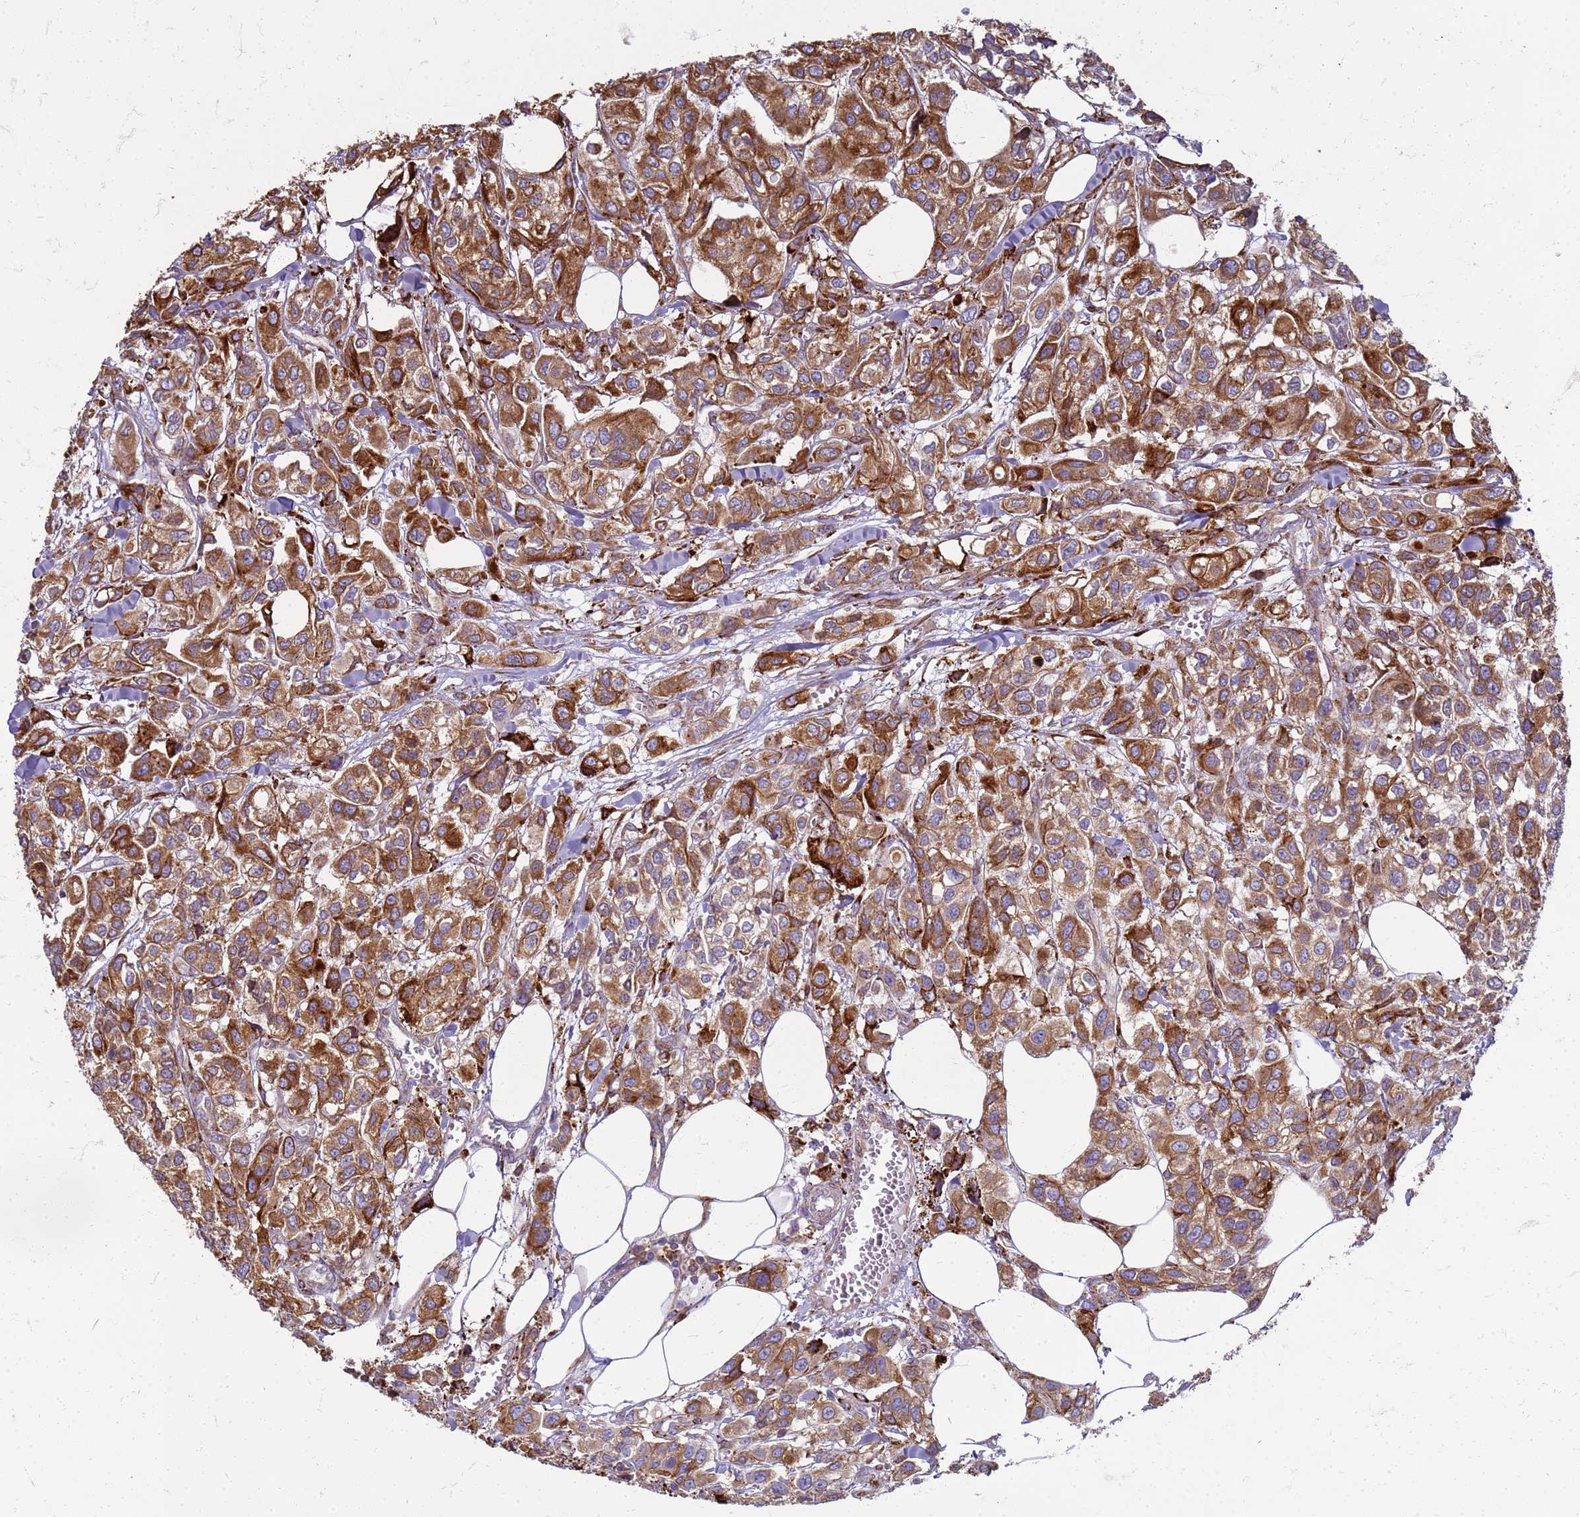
{"staining": {"intensity": "moderate", "quantity": ">75%", "location": "cytoplasmic/membranous"}, "tissue": "urothelial cancer", "cell_type": "Tumor cells", "image_type": "cancer", "snomed": [{"axis": "morphology", "description": "Urothelial carcinoma, High grade"}, {"axis": "topography", "description": "Urinary bladder"}], "caption": "Protein analysis of urothelial cancer tissue demonstrates moderate cytoplasmic/membranous expression in about >75% of tumor cells.", "gene": "PDK3", "patient": {"sex": "male", "age": 67}}